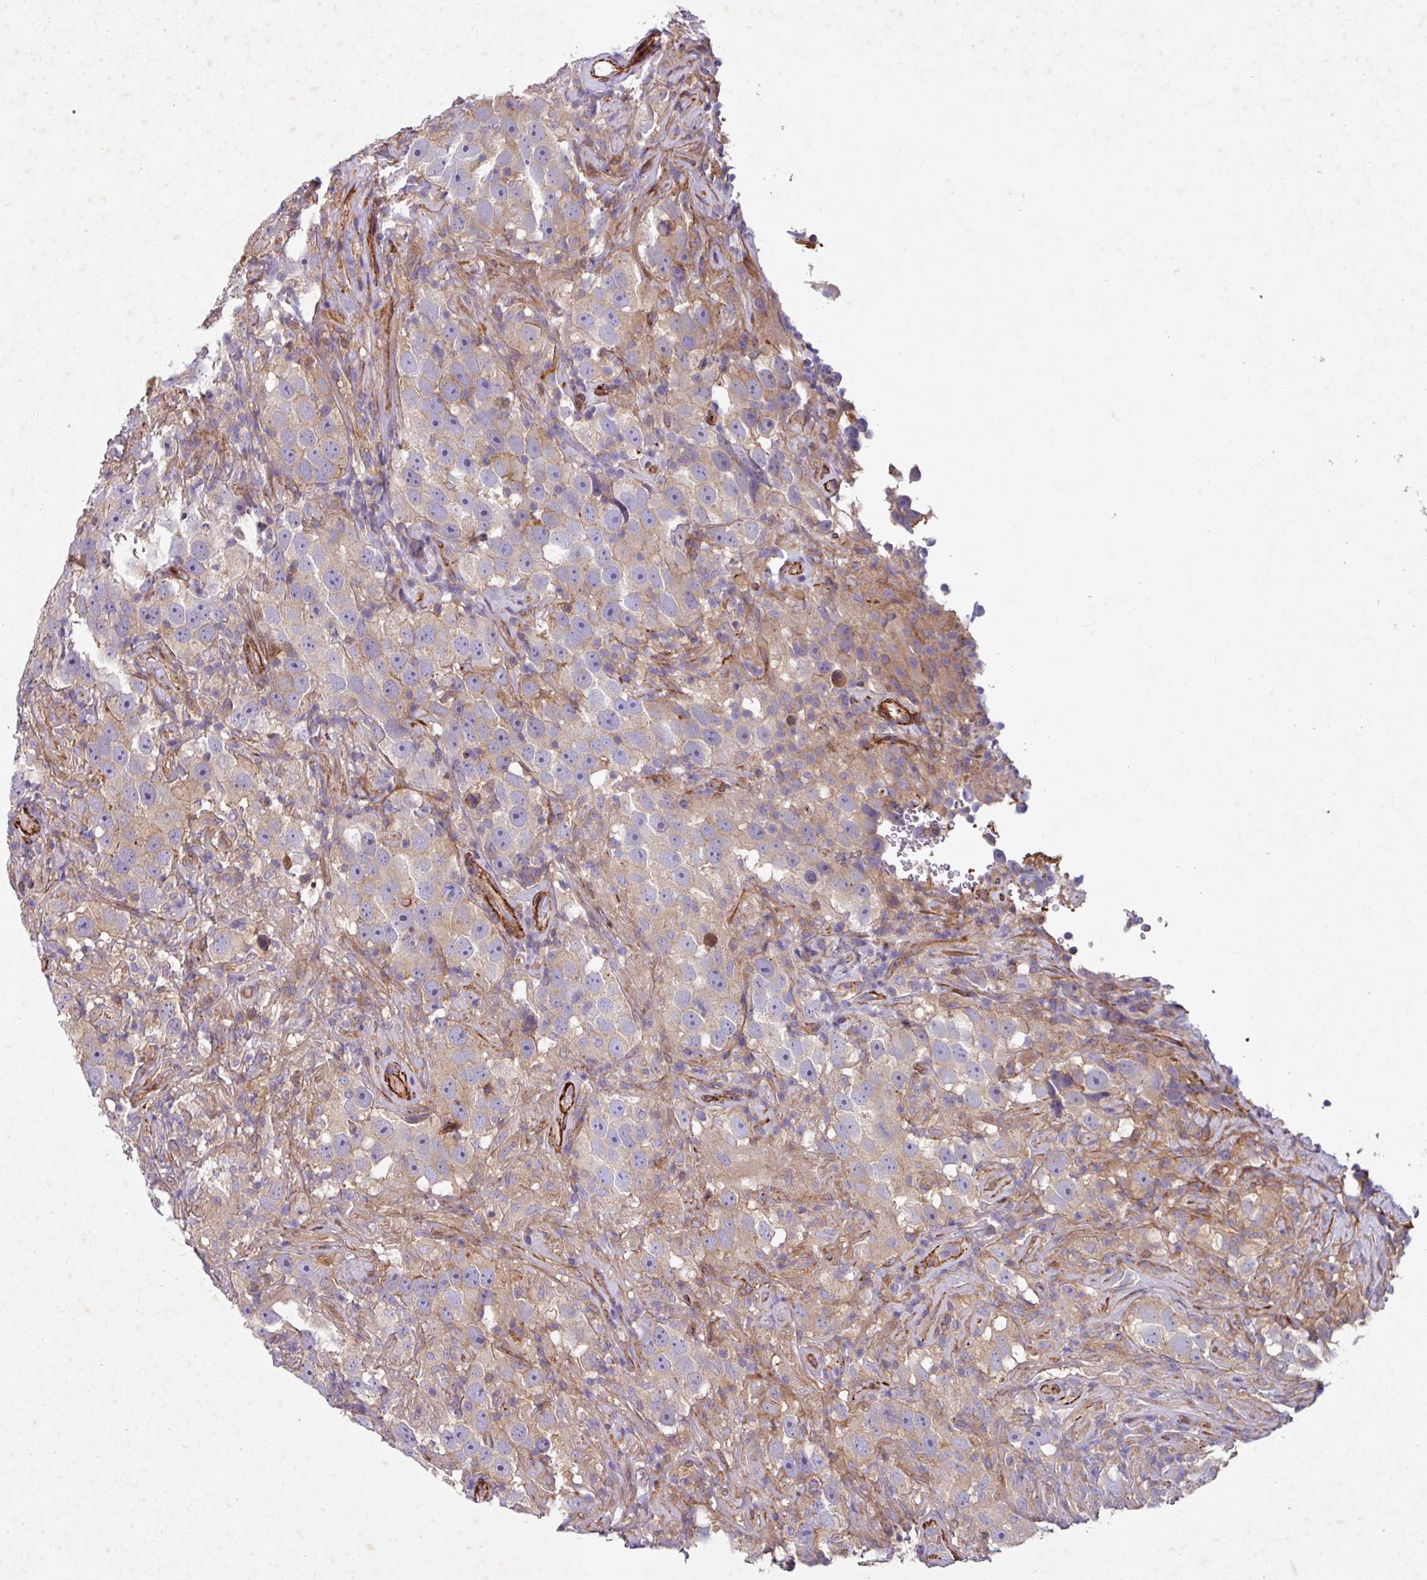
{"staining": {"intensity": "weak", "quantity": "25%-75%", "location": "cytoplasmic/membranous"}, "tissue": "testis cancer", "cell_type": "Tumor cells", "image_type": "cancer", "snomed": [{"axis": "morphology", "description": "Seminoma, NOS"}, {"axis": "topography", "description": "Testis"}], "caption": "Testis cancer (seminoma) stained with DAB immunohistochemistry (IHC) exhibits low levels of weak cytoplasmic/membranous expression in approximately 25%-75% of tumor cells. (Brightfield microscopy of DAB IHC at high magnification).", "gene": "ATP2C2", "patient": {"sex": "male", "age": 49}}